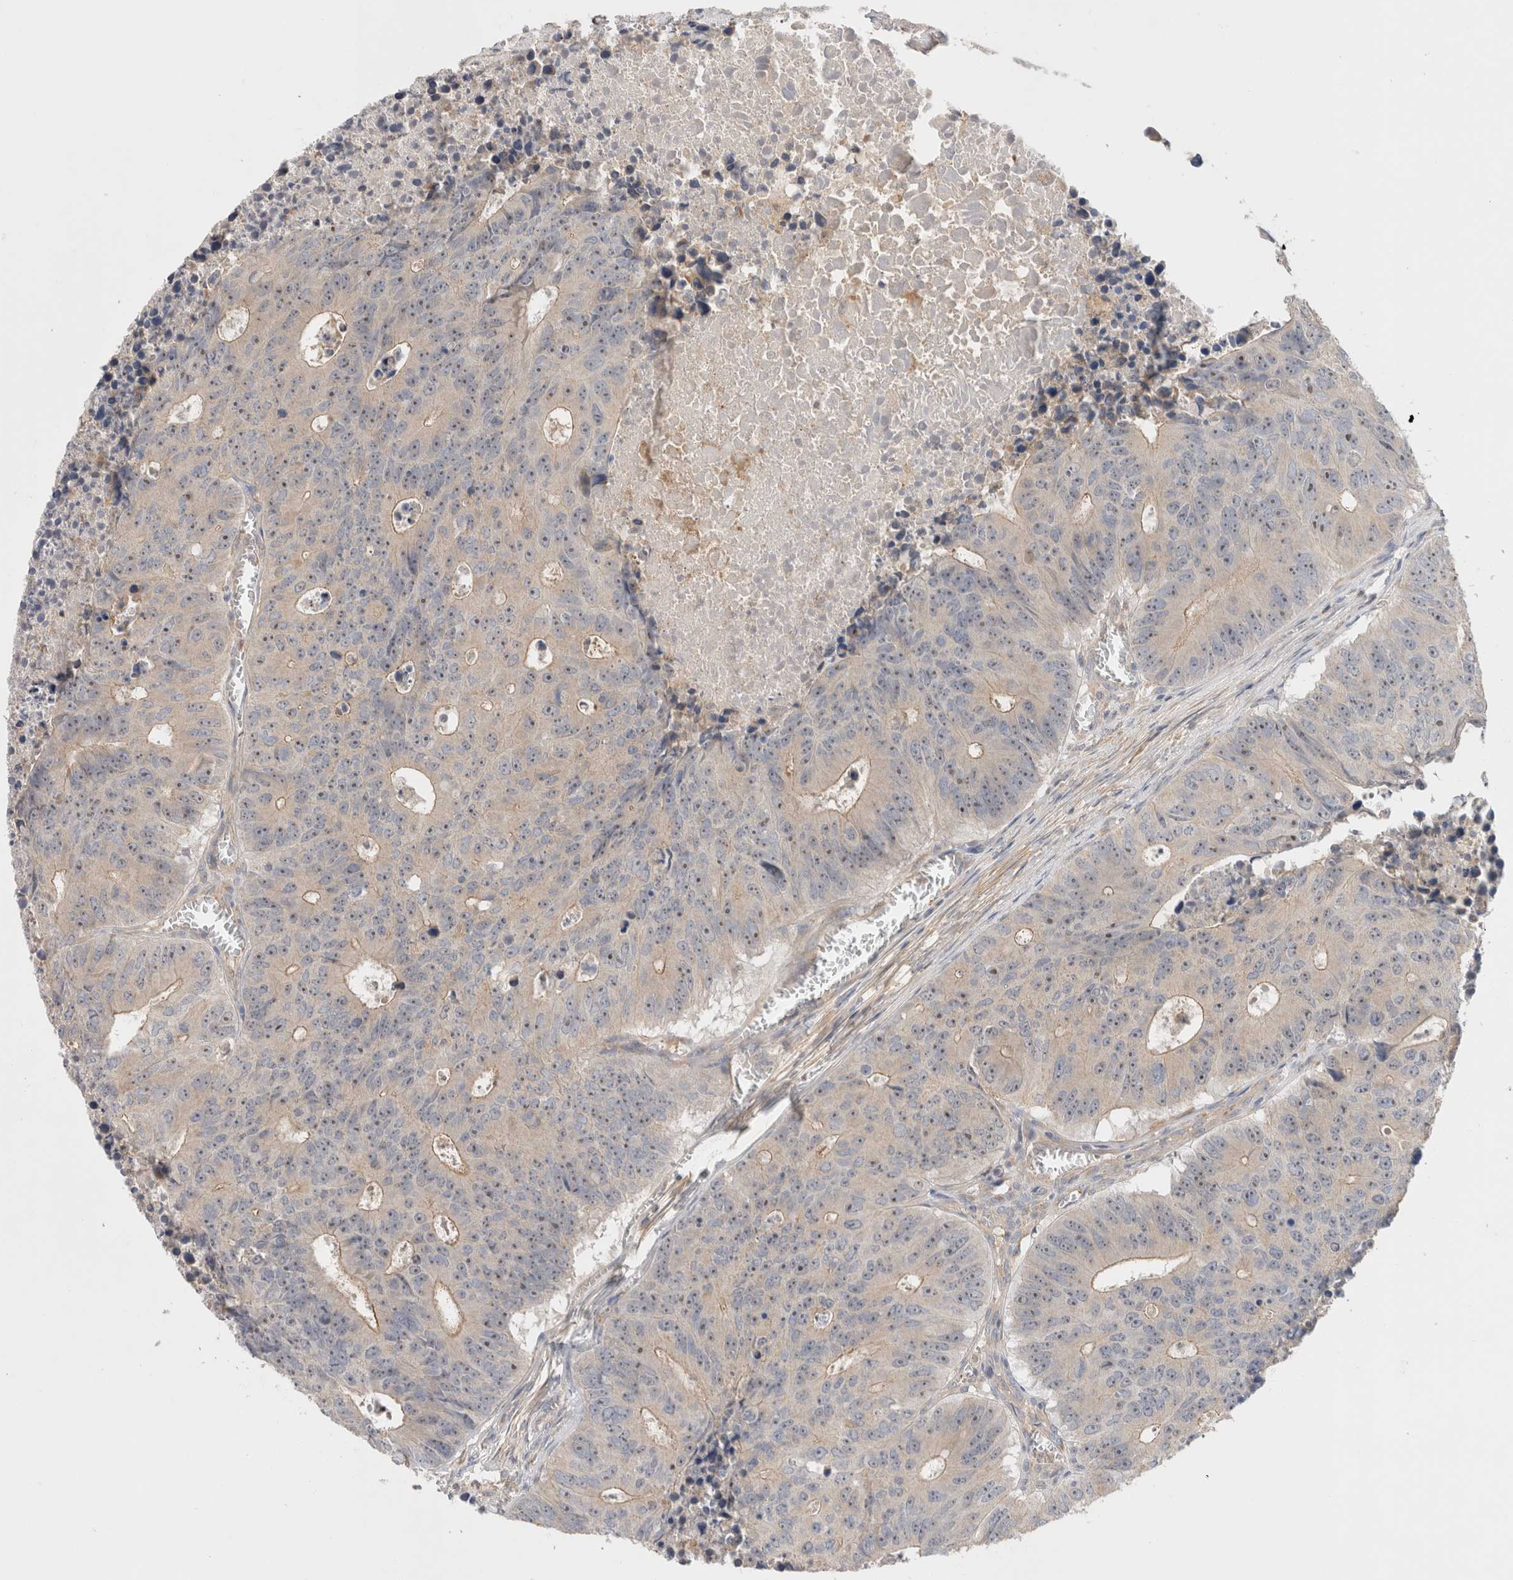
{"staining": {"intensity": "weak", "quantity": "<25%", "location": "cytoplasmic/membranous"}, "tissue": "colorectal cancer", "cell_type": "Tumor cells", "image_type": "cancer", "snomed": [{"axis": "morphology", "description": "Adenocarcinoma, NOS"}, {"axis": "topography", "description": "Colon"}], "caption": "An immunohistochemistry (IHC) photomicrograph of adenocarcinoma (colorectal) is shown. There is no staining in tumor cells of adenocarcinoma (colorectal). (Brightfield microscopy of DAB (3,3'-diaminobenzidine) immunohistochemistry (IHC) at high magnification).", "gene": "SGK3", "patient": {"sex": "male", "age": 87}}